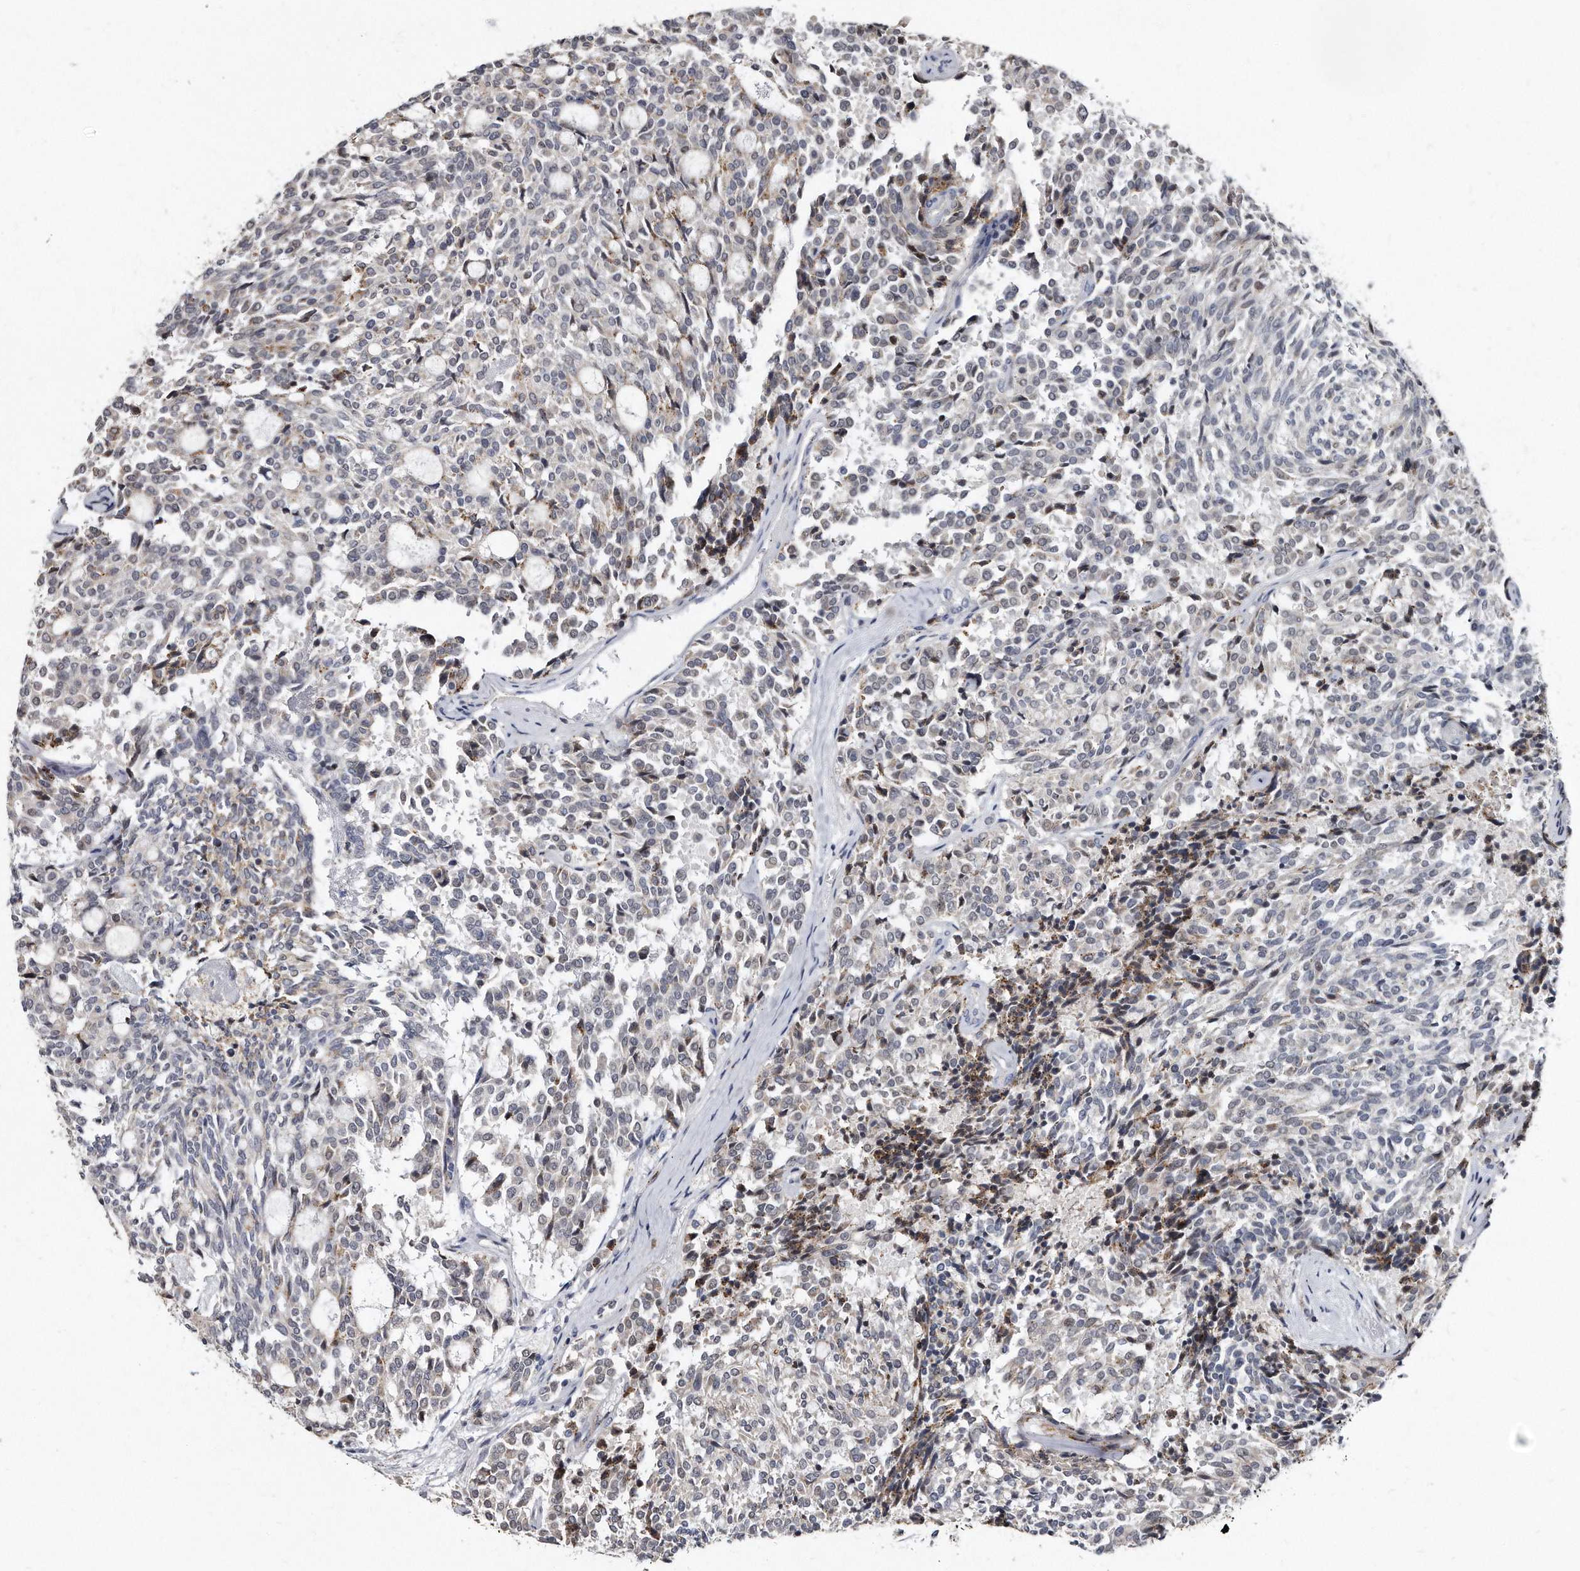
{"staining": {"intensity": "negative", "quantity": "none", "location": "none"}, "tissue": "carcinoid", "cell_type": "Tumor cells", "image_type": "cancer", "snomed": [{"axis": "morphology", "description": "Carcinoid, malignant, NOS"}, {"axis": "topography", "description": "Pancreas"}], "caption": "Micrograph shows no protein staining in tumor cells of malignant carcinoid tissue. (Stains: DAB (3,3'-diaminobenzidine) immunohistochemistry (IHC) with hematoxylin counter stain, Microscopy: brightfield microscopy at high magnification).", "gene": "KLHDC3", "patient": {"sex": "female", "age": 54}}